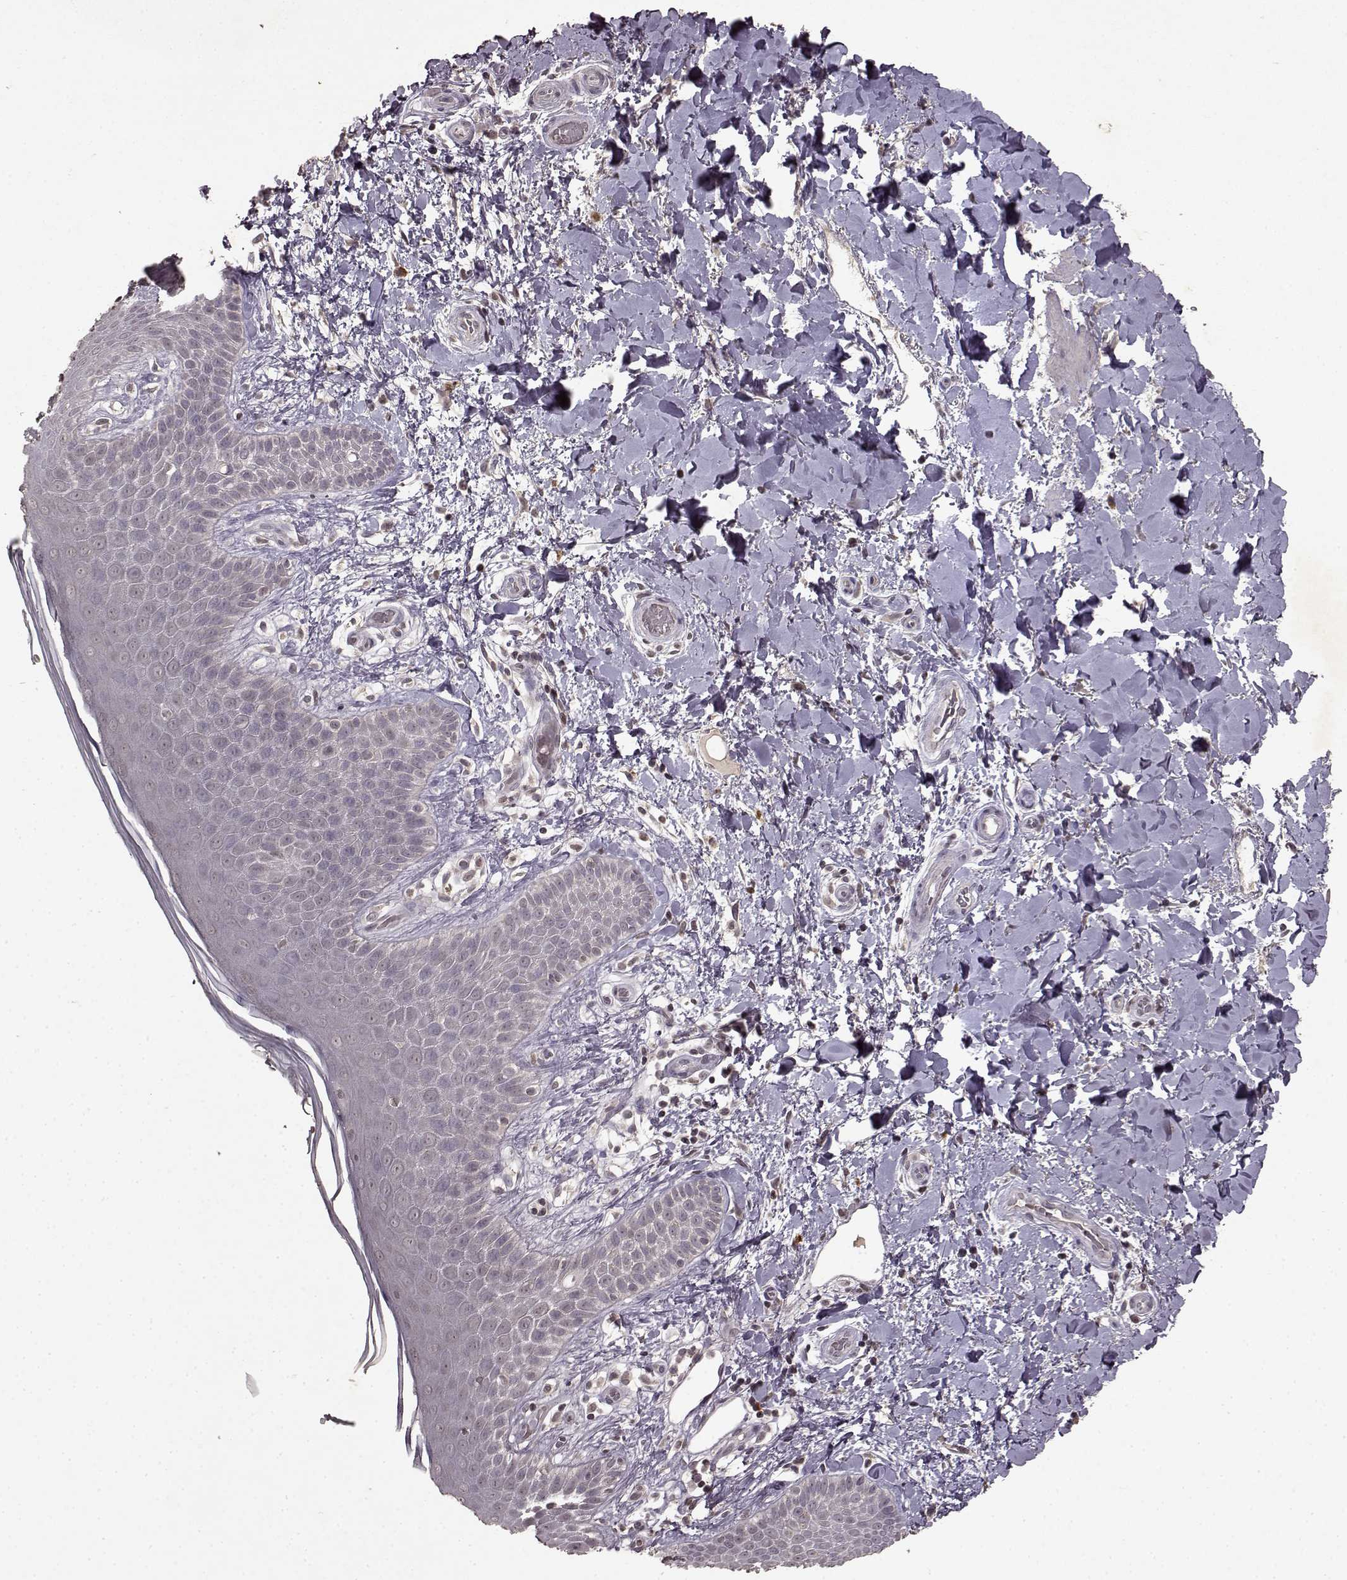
{"staining": {"intensity": "negative", "quantity": "none", "location": "none"}, "tissue": "skin", "cell_type": "Epidermal cells", "image_type": "normal", "snomed": [{"axis": "morphology", "description": "Normal tissue, NOS"}, {"axis": "topography", "description": "Anal"}], "caption": "An IHC image of unremarkable skin is shown. There is no staining in epidermal cells of skin. Nuclei are stained in blue.", "gene": "LHB", "patient": {"sex": "male", "age": 36}}